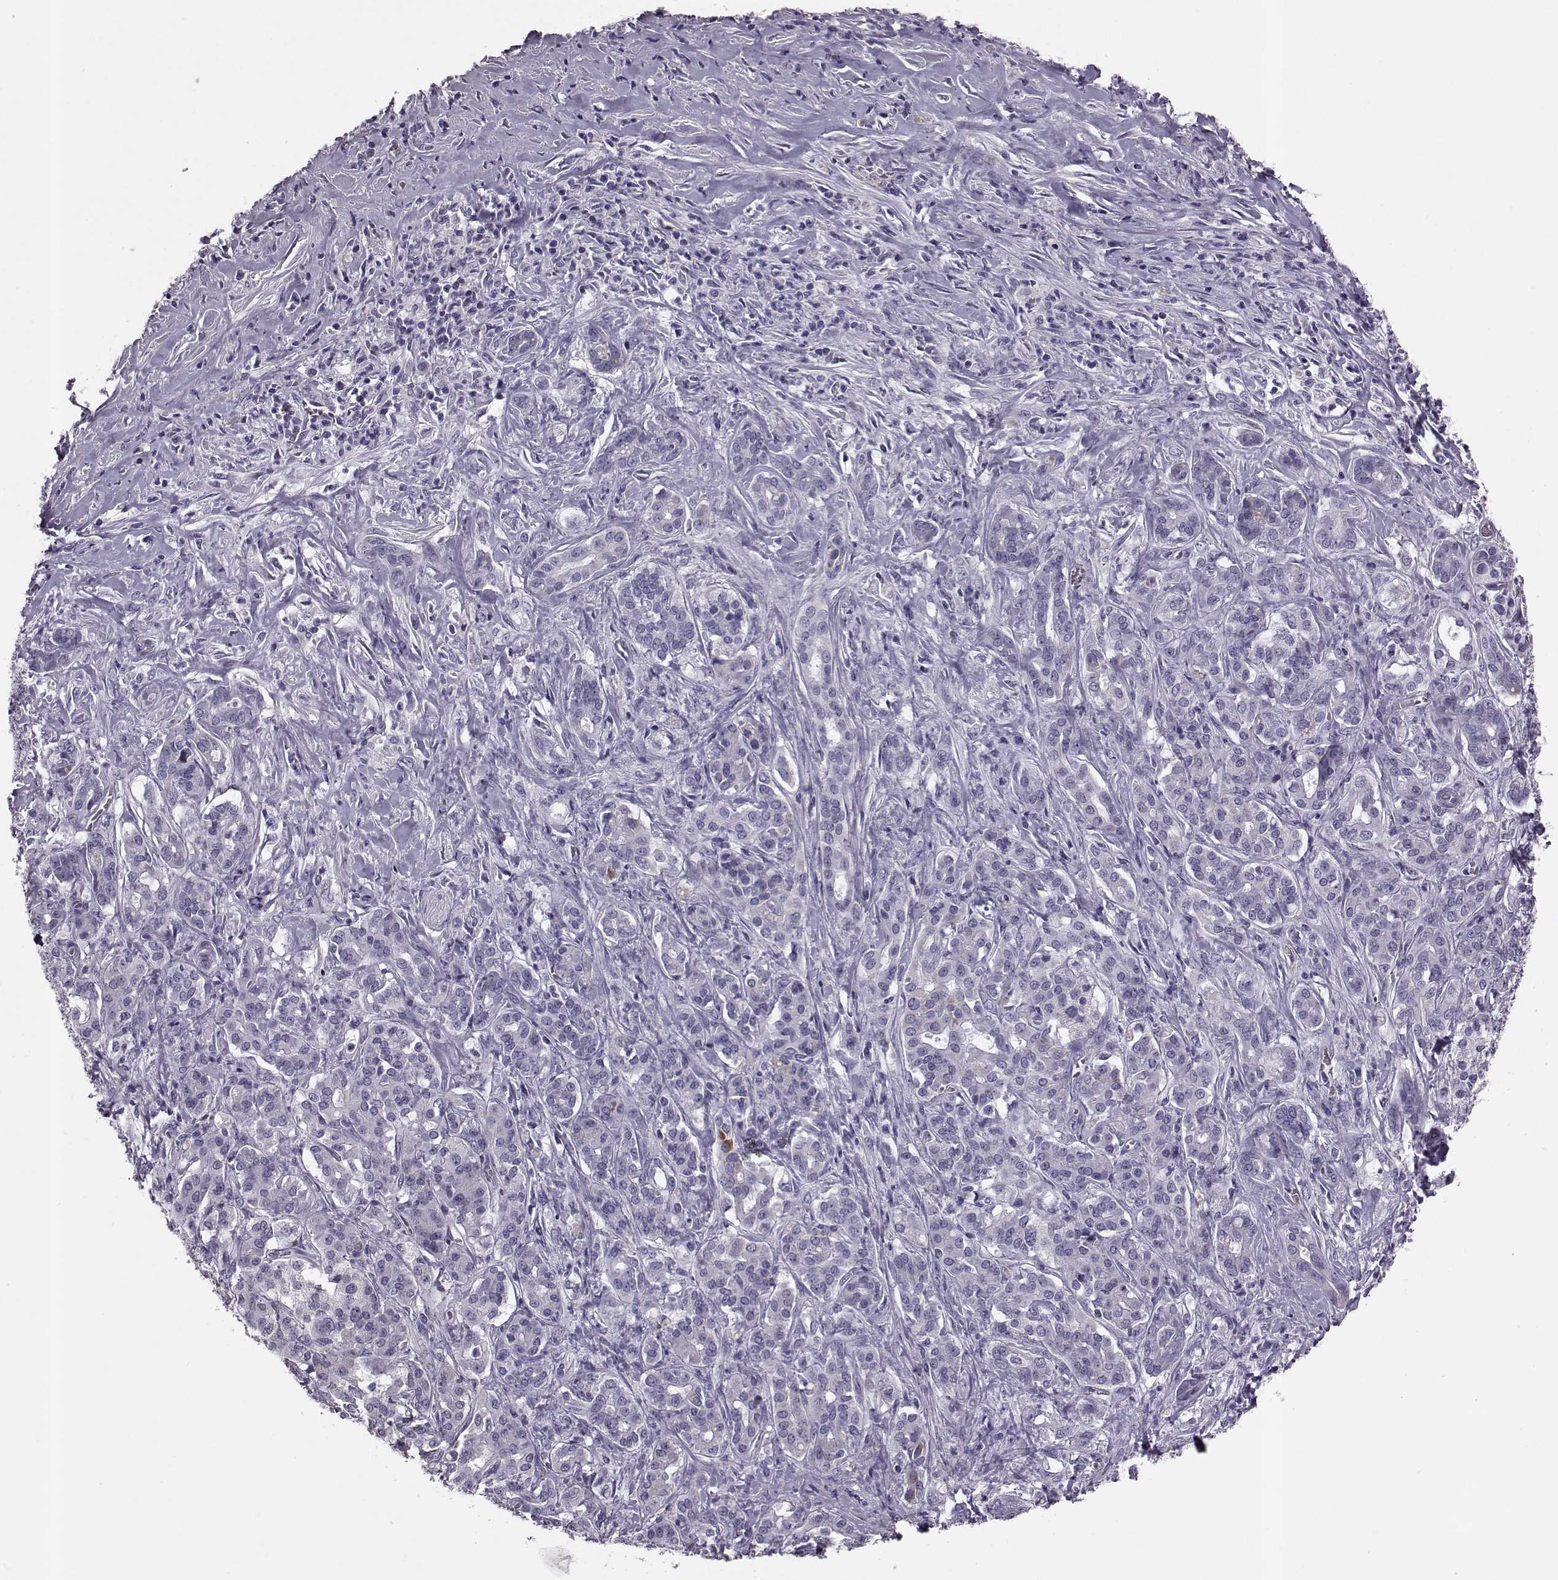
{"staining": {"intensity": "negative", "quantity": "none", "location": "none"}, "tissue": "pancreatic cancer", "cell_type": "Tumor cells", "image_type": "cancer", "snomed": [{"axis": "morphology", "description": "Normal tissue, NOS"}, {"axis": "morphology", "description": "Inflammation, NOS"}, {"axis": "morphology", "description": "Adenocarcinoma, NOS"}, {"axis": "topography", "description": "Pancreas"}], "caption": "Tumor cells show no significant staining in pancreatic cancer. (Brightfield microscopy of DAB (3,3'-diaminobenzidine) immunohistochemistry (IHC) at high magnification).", "gene": "RIMS2", "patient": {"sex": "male", "age": 57}}